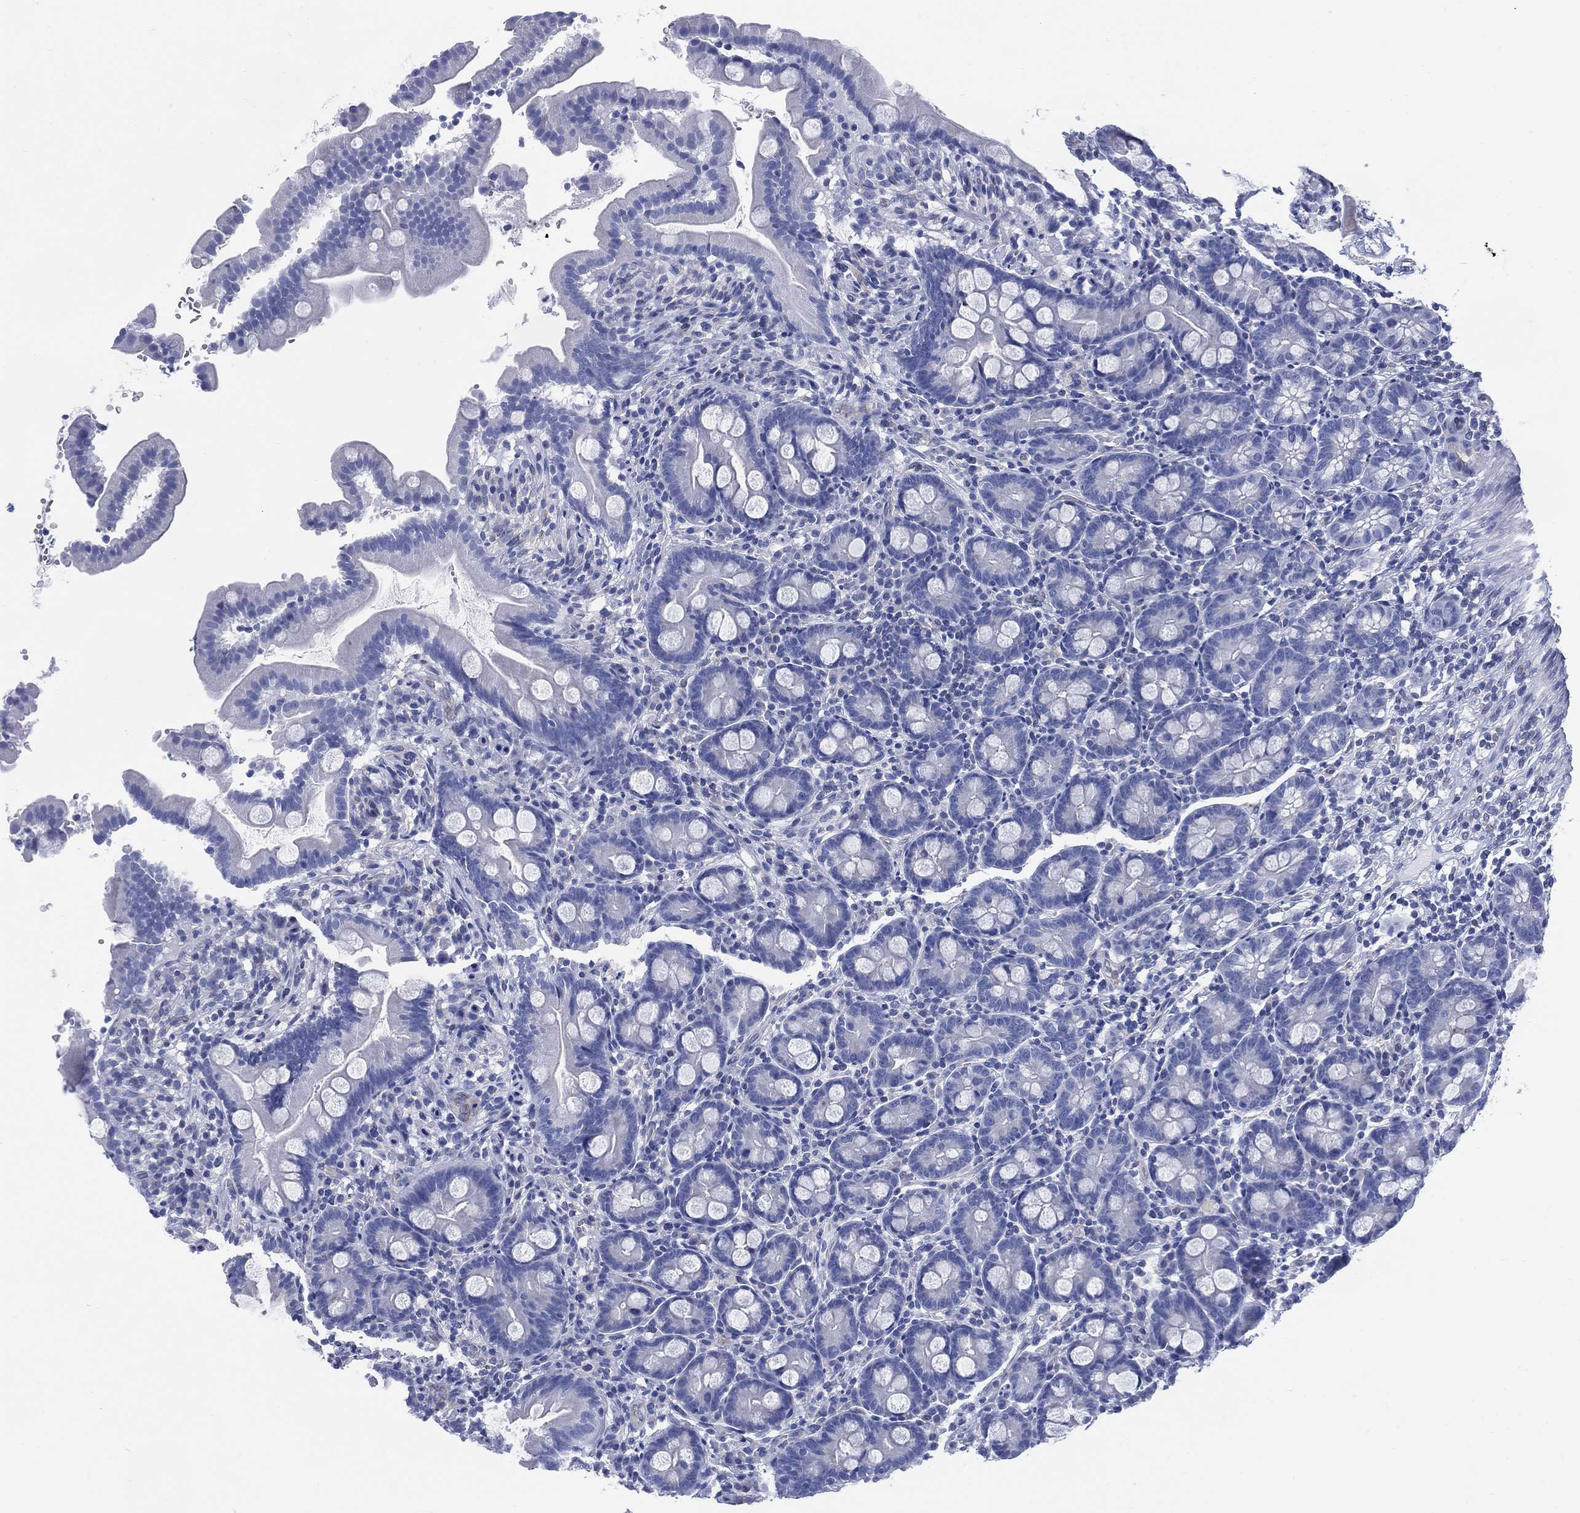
{"staining": {"intensity": "negative", "quantity": "none", "location": "none"}, "tissue": "small intestine", "cell_type": "Glandular cells", "image_type": "normal", "snomed": [{"axis": "morphology", "description": "Normal tissue, NOS"}, {"axis": "topography", "description": "Small intestine"}], "caption": "Immunohistochemistry (IHC) image of unremarkable small intestine stained for a protein (brown), which demonstrates no expression in glandular cells. (DAB (3,3'-diaminobenzidine) immunohistochemistry visualized using brightfield microscopy, high magnification).", "gene": "DDI1", "patient": {"sex": "female", "age": 44}}